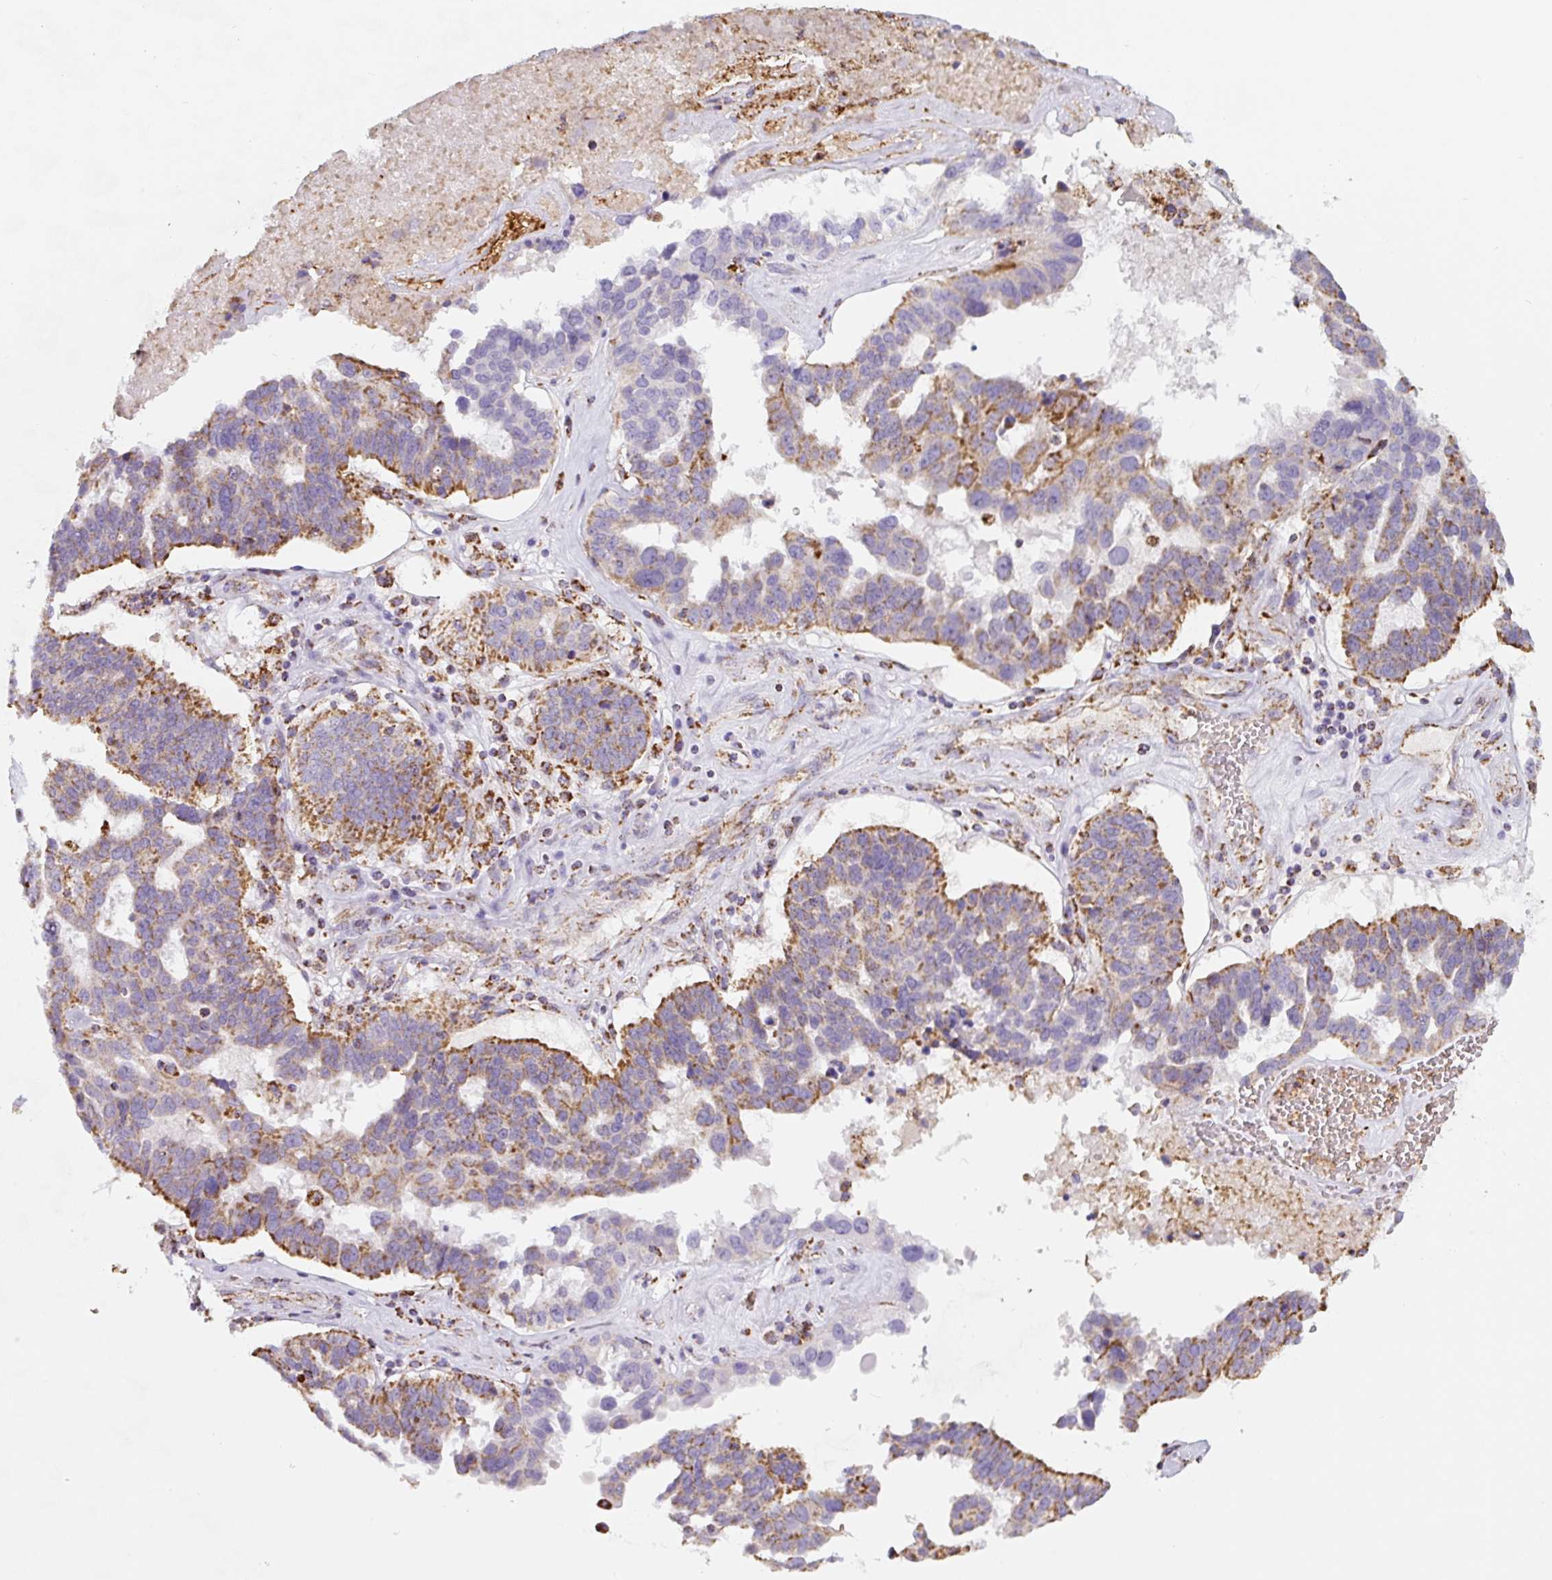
{"staining": {"intensity": "moderate", "quantity": "25%-75%", "location": "cytoplasmic/membranous"}, "tissue": "ovarian cancer", "cell_type": "Tumor cells", "image_type": "cancer", "snomed": [{"axis": "morphology", "description": "Cystadenocarcinoma, serous, NOS"}, {"axis": "topography", "description": "Ovary"}], "caption": "Approximately 25%-75% of tumor cells in human ovarian cancer (serous cystadenocarcinoma) display moderate cytoplasmic/membranous protein expression as visualized by brown immunohistochemical staining.", "gene": "MT-CO2", "patient": {"sex": "female", "age": 59}}